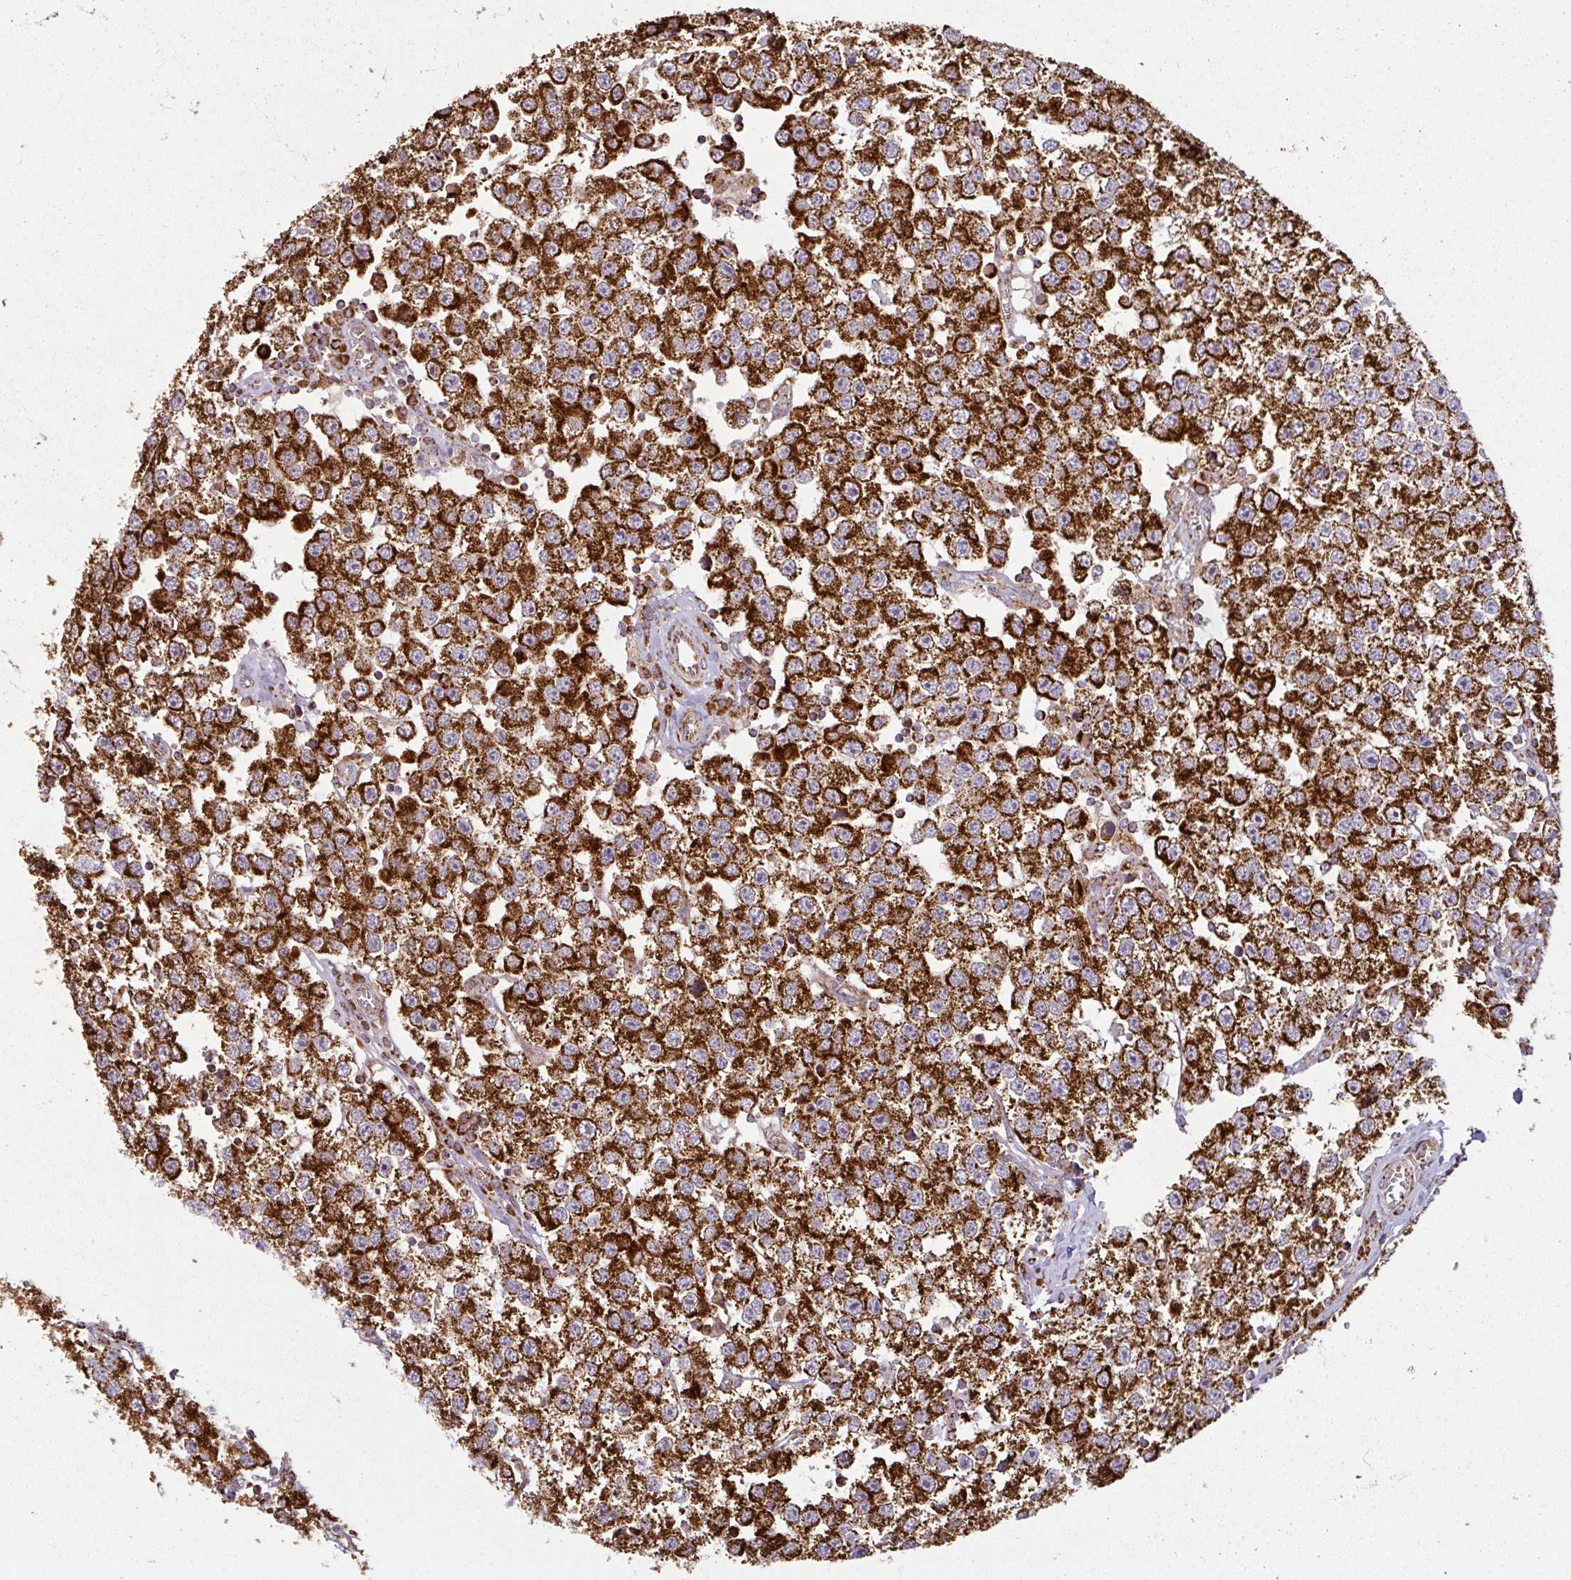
{"staining": {"intensity": "strong", "quantity": ">75%", "location": "cytoplasmic/membranous"}, "tissue": "testis cancer", "cell_type": "Tumor cells", "image_type": "cancer", "snomed": [{"axis": "morphology", "description": "Seminoma, NOS"}, {"axis": "topography", "description": "Testis"}], "caption": "DAB immunohistochemical staining of human testis cancer exhibits strong cytoplasmic/membranous protein expression in about >75% of tumor cells. (DAB IHC with brightfield microscopy, high magnification).", "gene": "TRAP1", "patient": {"sex": "male", "age": 34}}